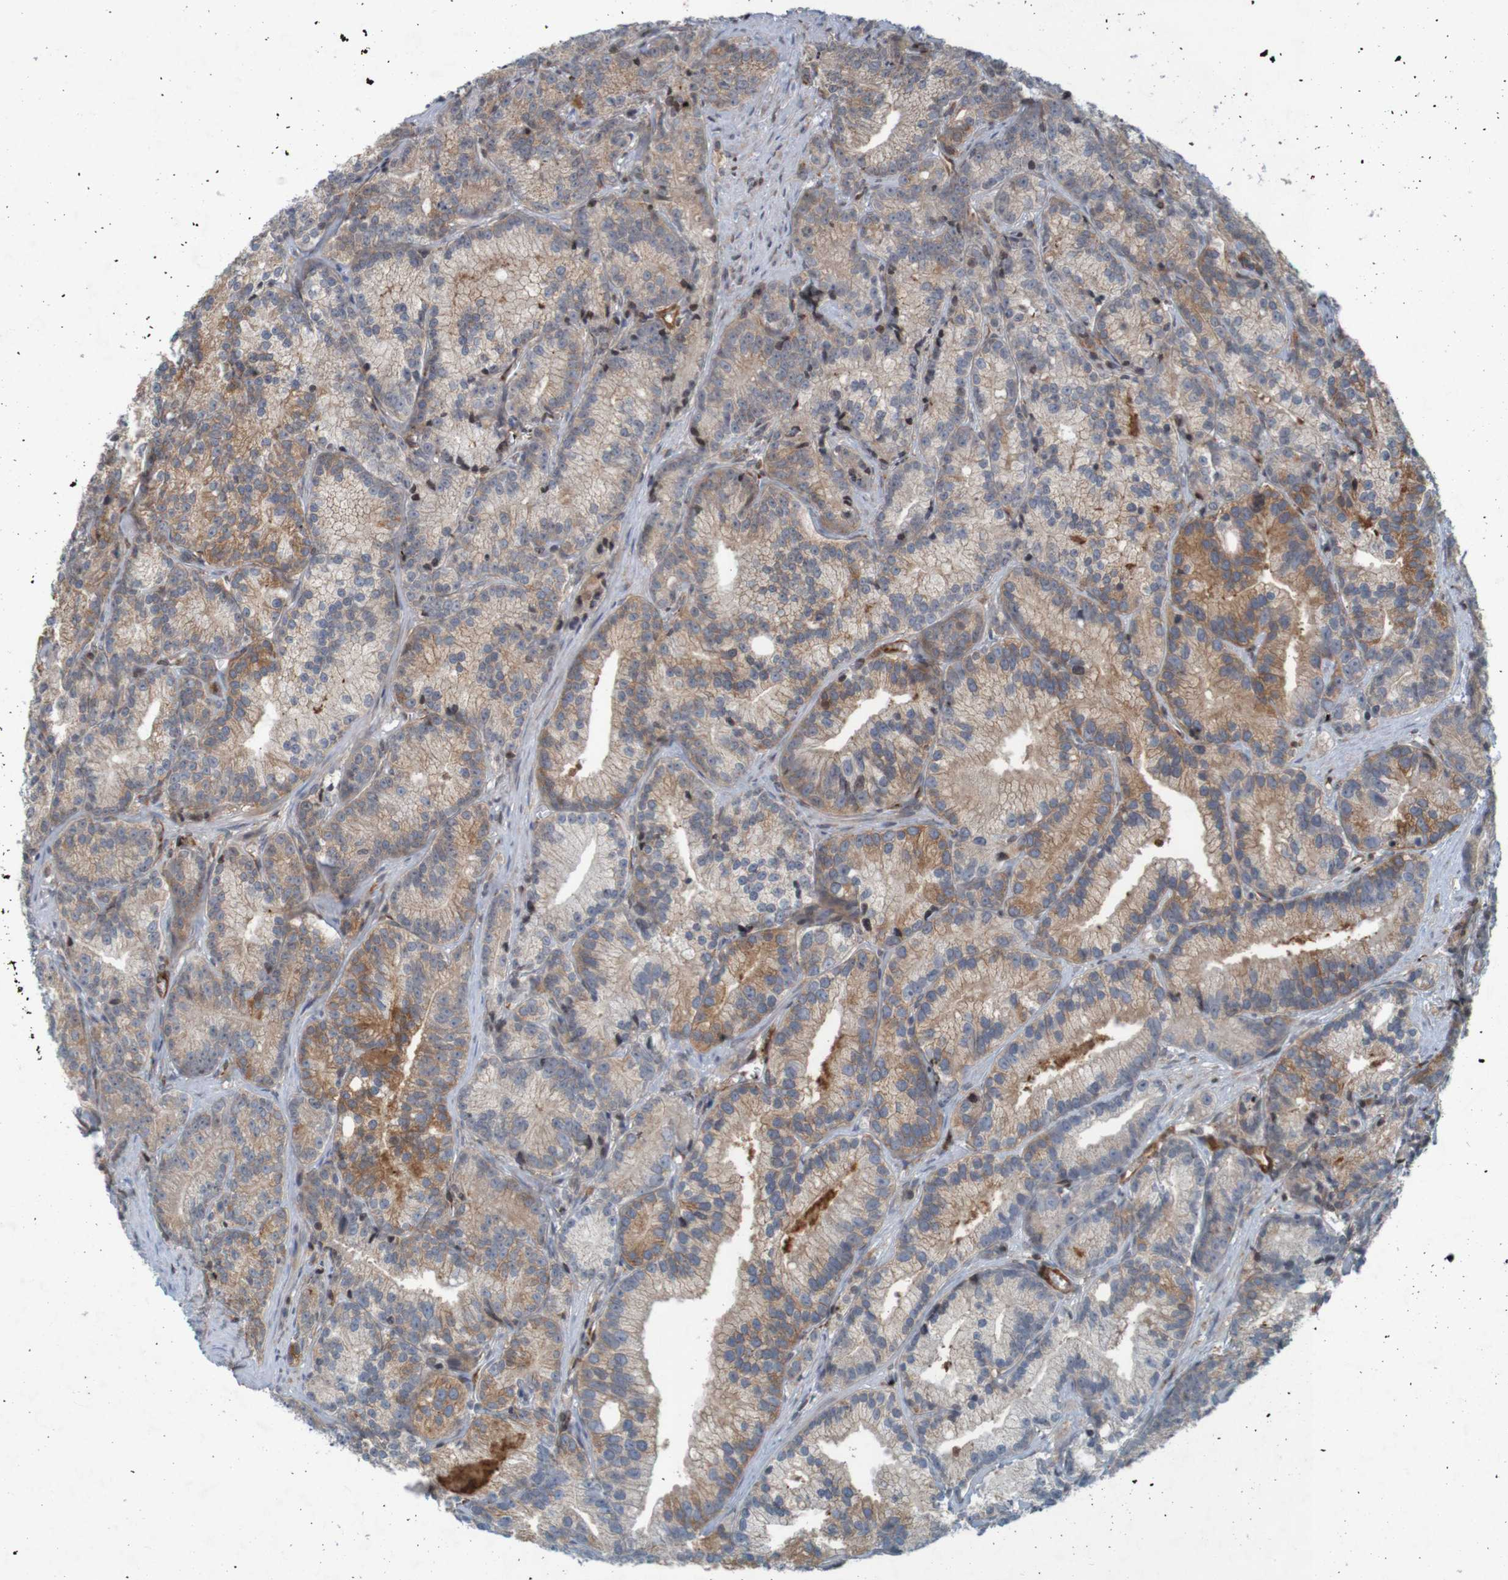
{"staining": {"intensity": "moderate", "quantity": "25%-75%", "location": "cytoplasmic/membranous"}, "tissue": "prostate cancer", "cell_type": "Tumor cells", "image_type": "cancer", "snomed": [{"axis": "morphology", "description": "Adenocarcinoma, Low grade"}, {"axis": "topography", "description": "Prostate"}], "caption": "A high-resolution histopathology image shows immunohistochemistry (IHC) staining of prostate low-grade adenocarcinoma, which reveals moderate cytoplasmic/membranous staining in approximately 25%-75% of tumor cells.", "gene": "GUCY1A1", "patient": {"sex": "male", "age": 89}}